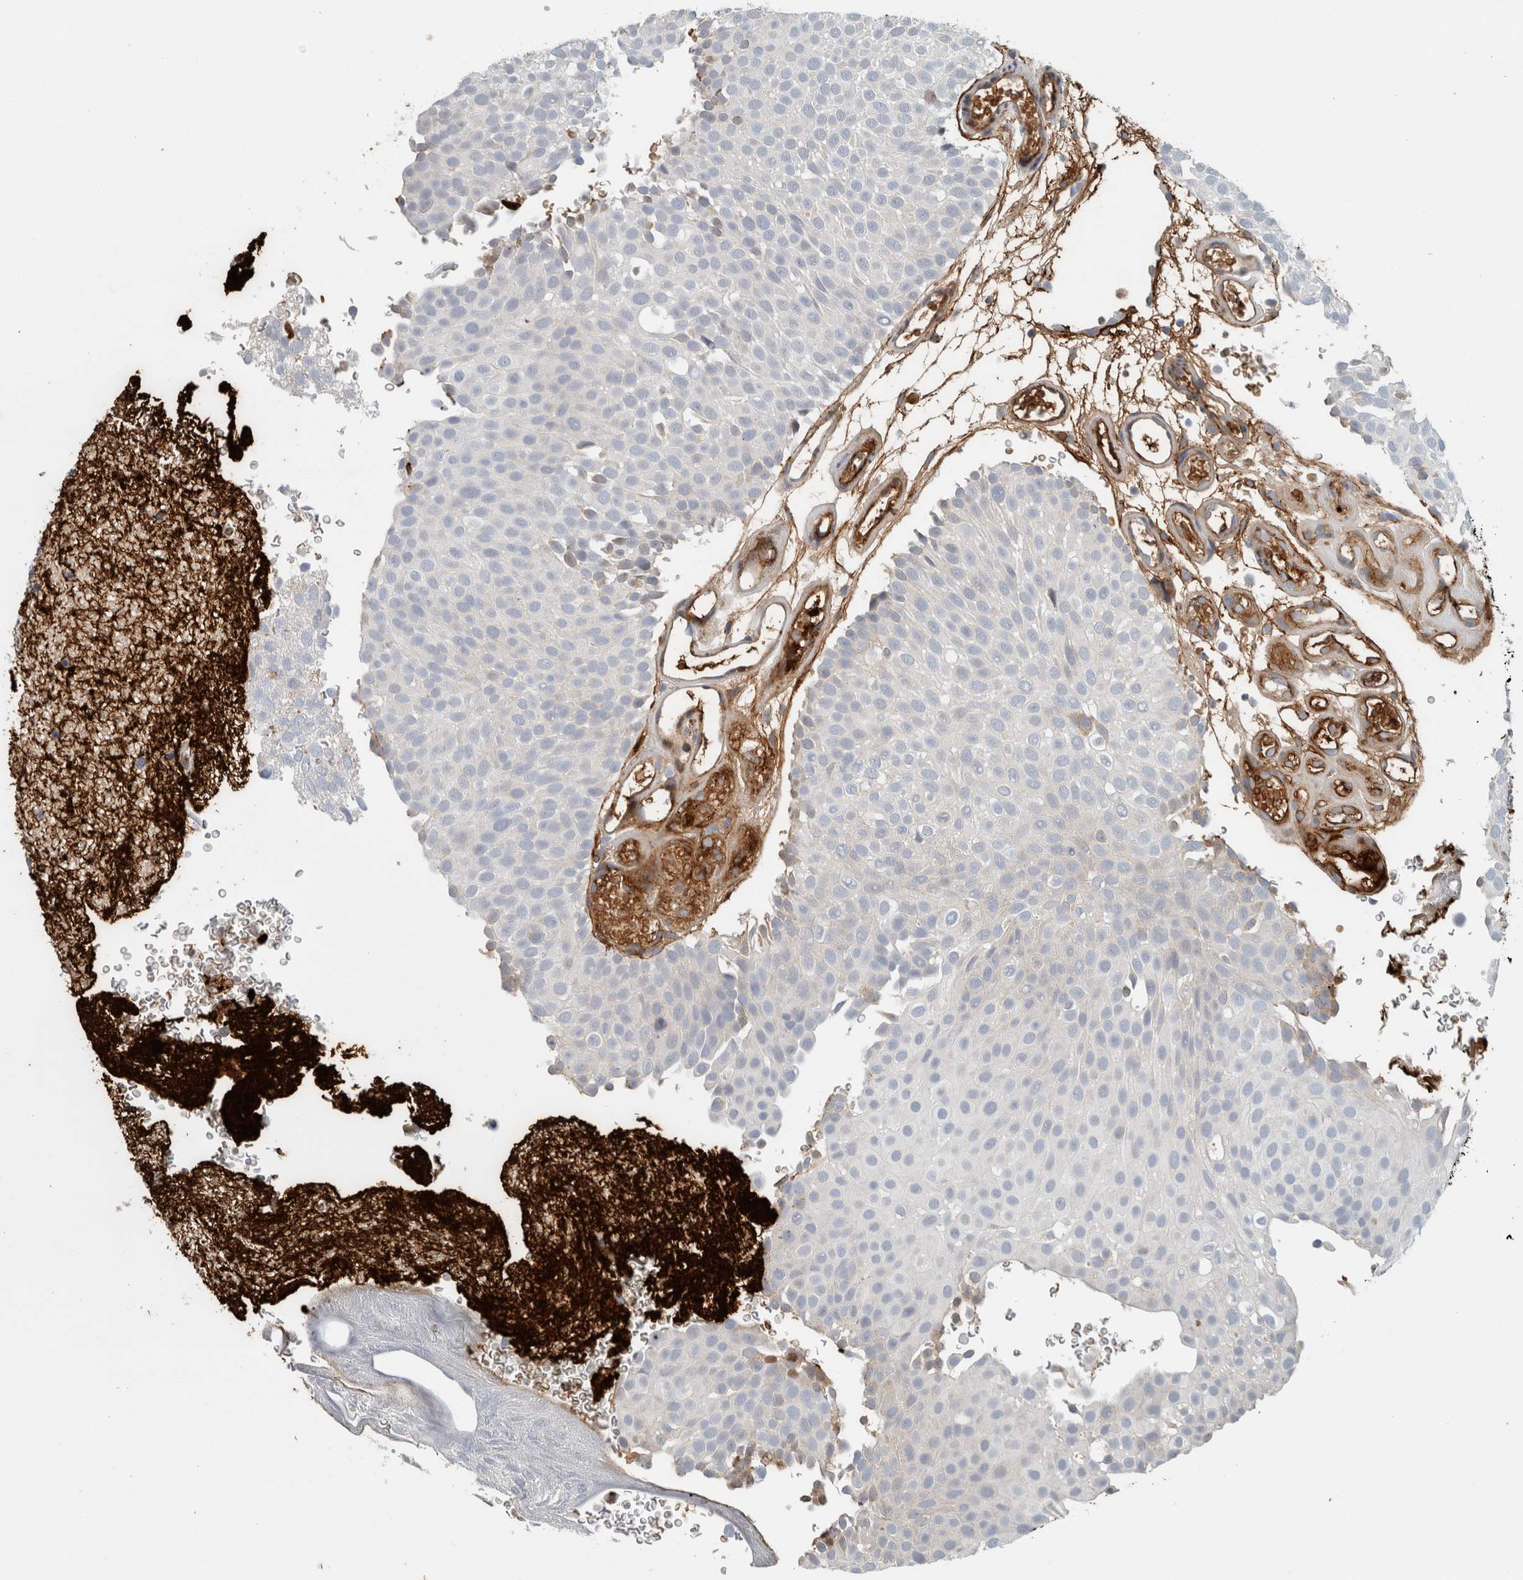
{"staining": {"intensity": "weak", "quantity": "<25%", "location": "cytoplasmic/membranous"}, "tissue": "urothelial cancer", "cell_type": "Tumor cells", "image_type": "cancer", "snomed": [{"axis": "morphology", "description": "Urothelial carcinoma, Low grade"}, {"axis": "topography", "description": "Urinary bladder"}], "caption": "A high-resolution image shows immunohistochemistry (IHC) staining of urothelial cancer, which exhibits no significant expression in tumor cells.", "gene": "FN1", "patient": {"sex": "male", "age": 78}}